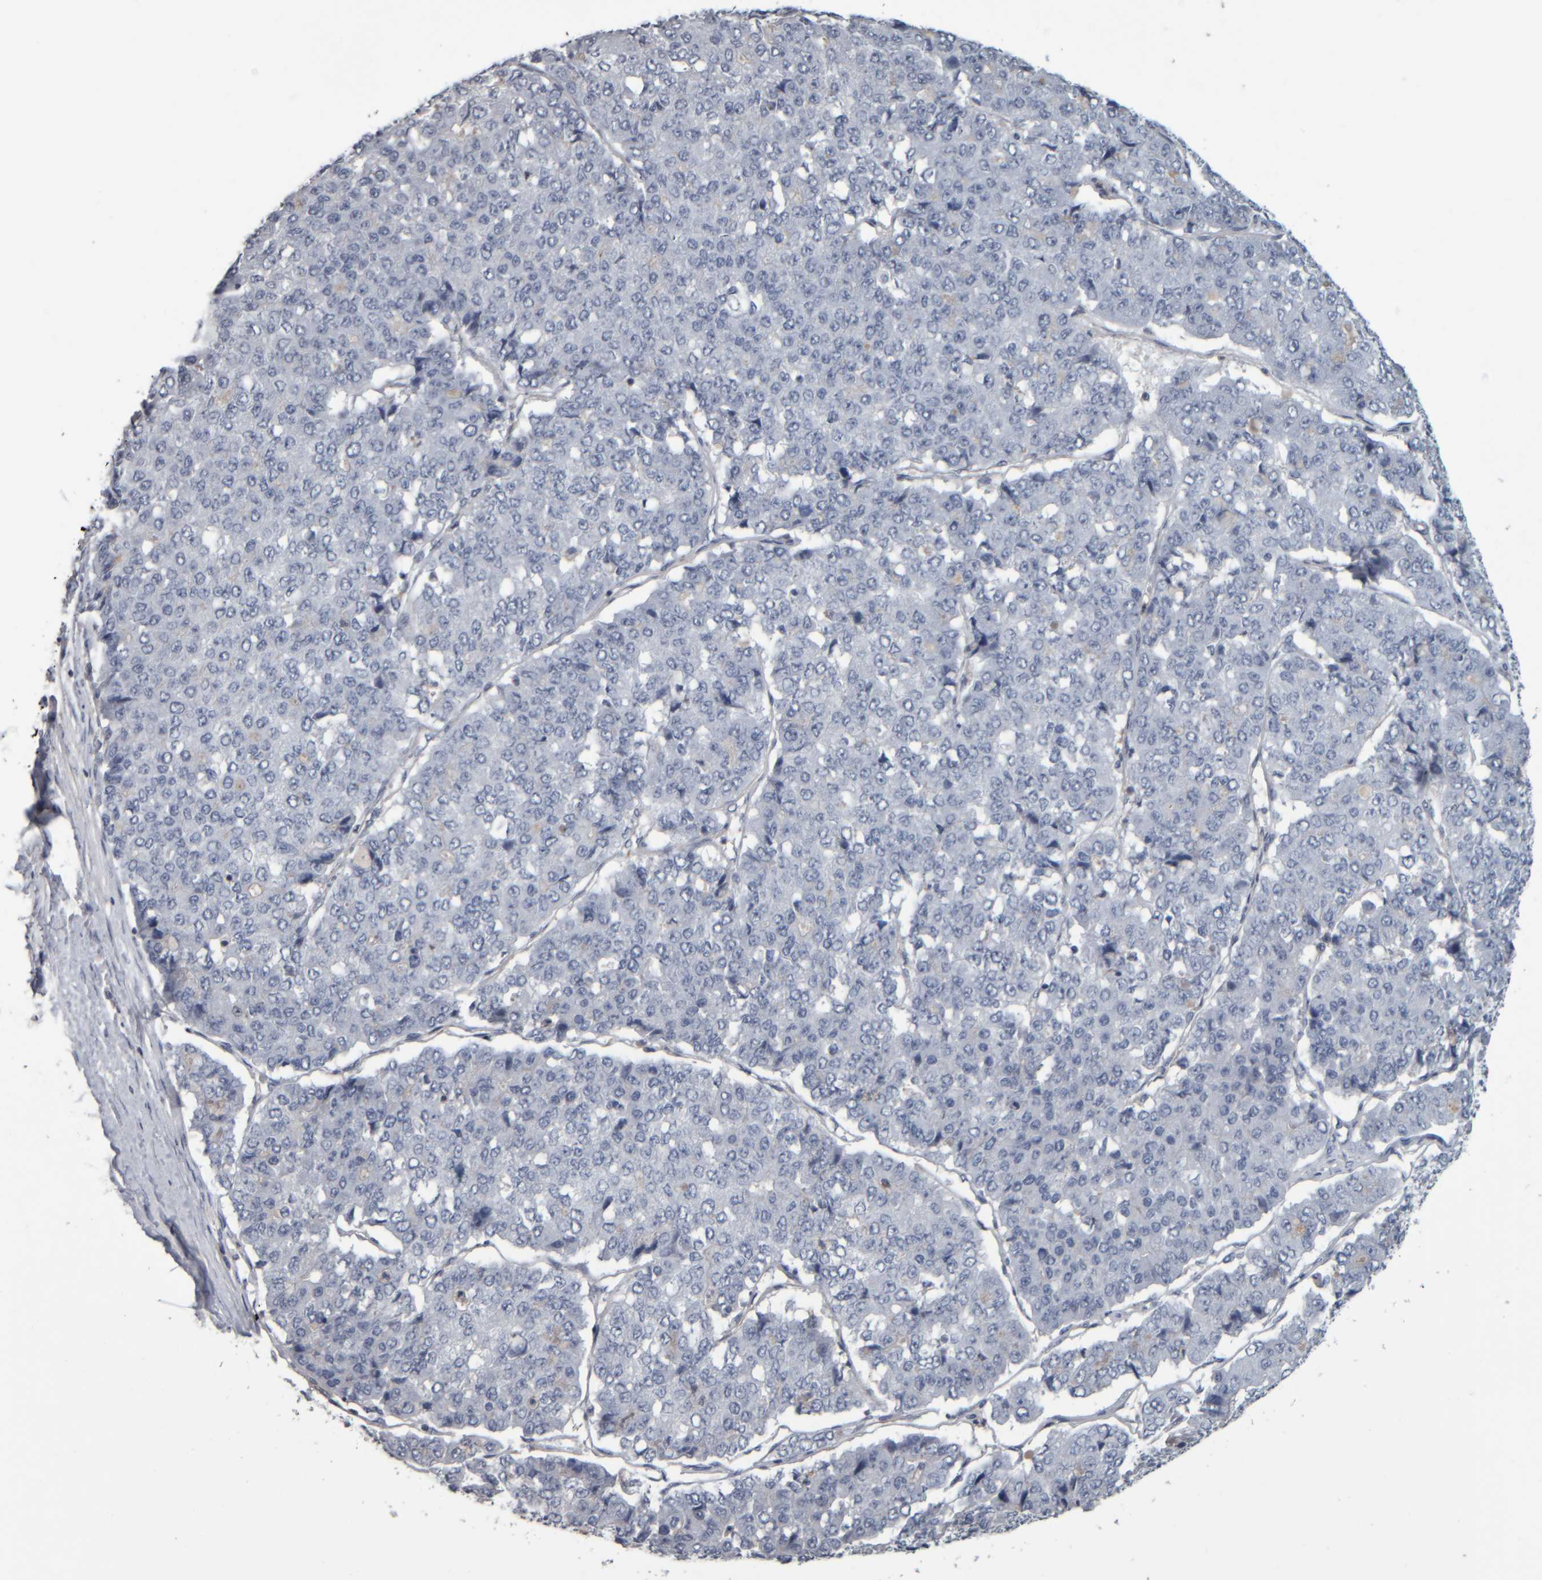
{"staining": {"intensity": "negative", "quantity": "none", "location": "none"}, "tissue": "pancreatic cancer", "cell_type": "Tumor cells", "image_type": "cancer", "snomed": [{"axis": "morphology", "description": "Adenocarcinoma, NOS"}, {"axis": "topography", "description": "Pancreas"}], "caption": "High power microscopy micrograph of an IHC micrograph of adenocarcinoma (pancreatic), revealing no significant positivity in tumor cells.", "gene": "CAVIN4", "patient": {"sex": "male", "age": 50}}